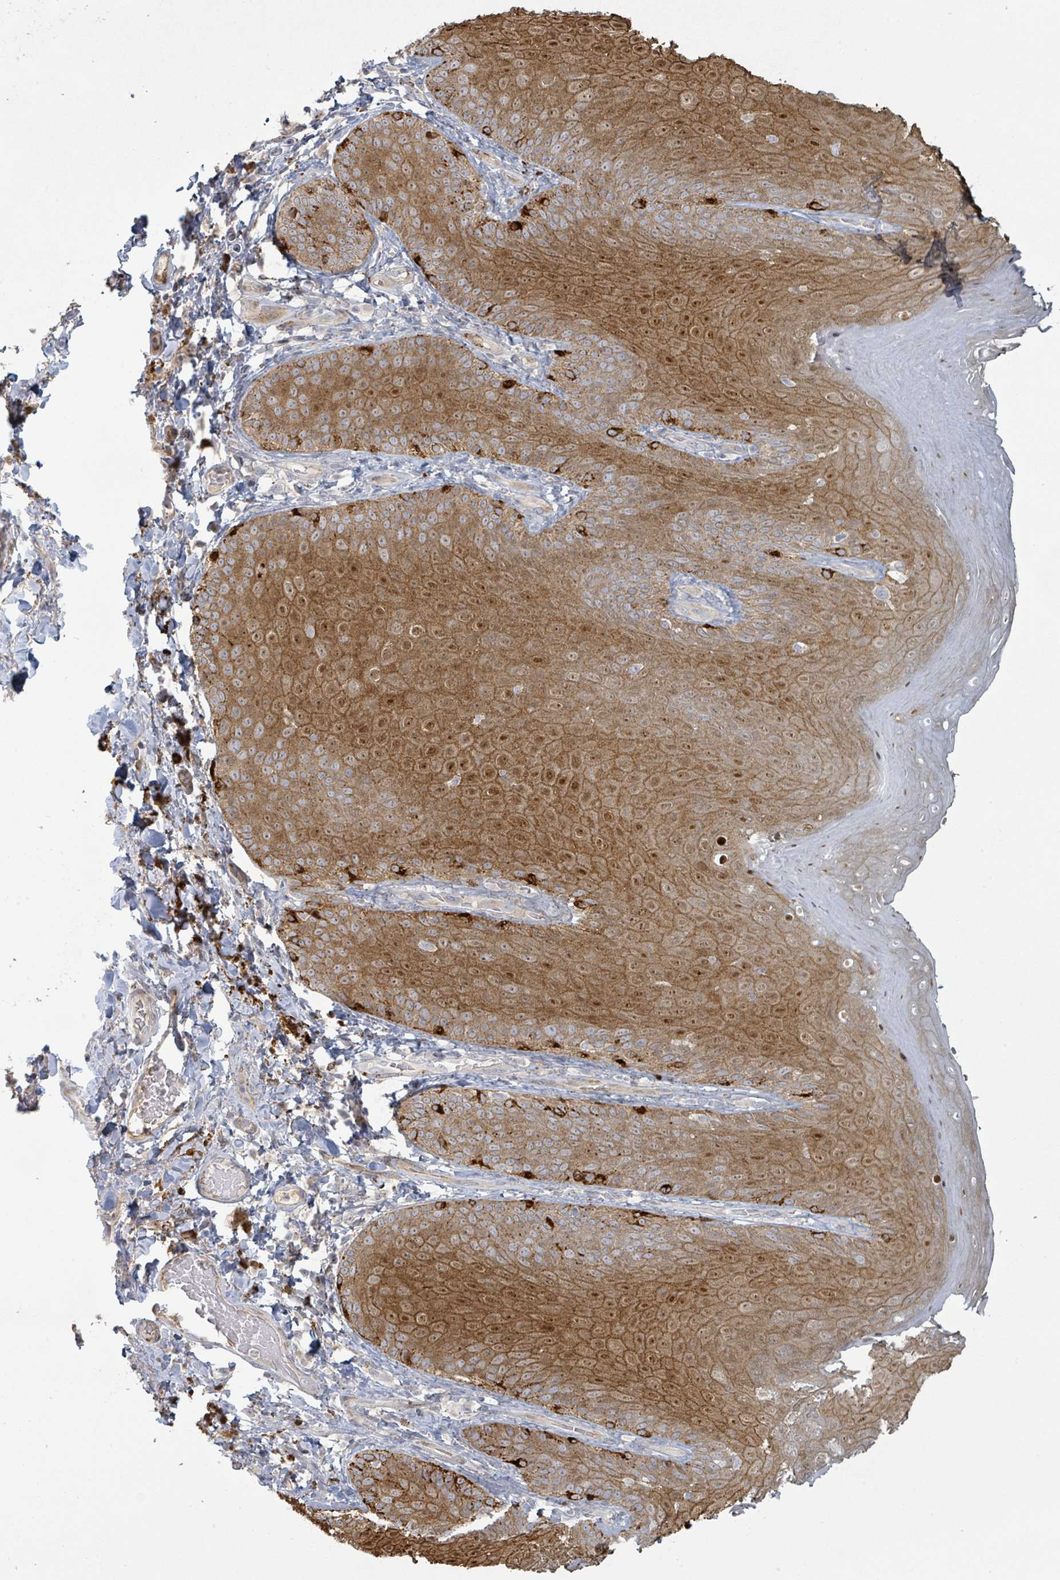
{"staining": {"intensity": "moderate", "quantity": ">75%", "location": "cytoplasmic/membranous,nuclear"}, "tissue": "skin", "cell_type": "Epidermal cells", "image_type": "normal", "snomed": [{"axis": "morphology", "description": "Normal tissue, NOS"}, {"axis": "topography", "description": "Anal"}, {"axis": "topography", "description": "Peripheral nerve tissue"}], "caption": "Skin stained with DAB (3,3'-diaminobenzidine) immunohistochemistry reveals medium levels of moderate cytoplasmic/membranous,nuclear staining in approximately >75% of epidermal cells. Immunohistochemistry (ihc) stains the protein of interest in brown and the nuclei are stained blue.", "gene": "COL5A3", "patient": {"sex": "male", "age": 53}}